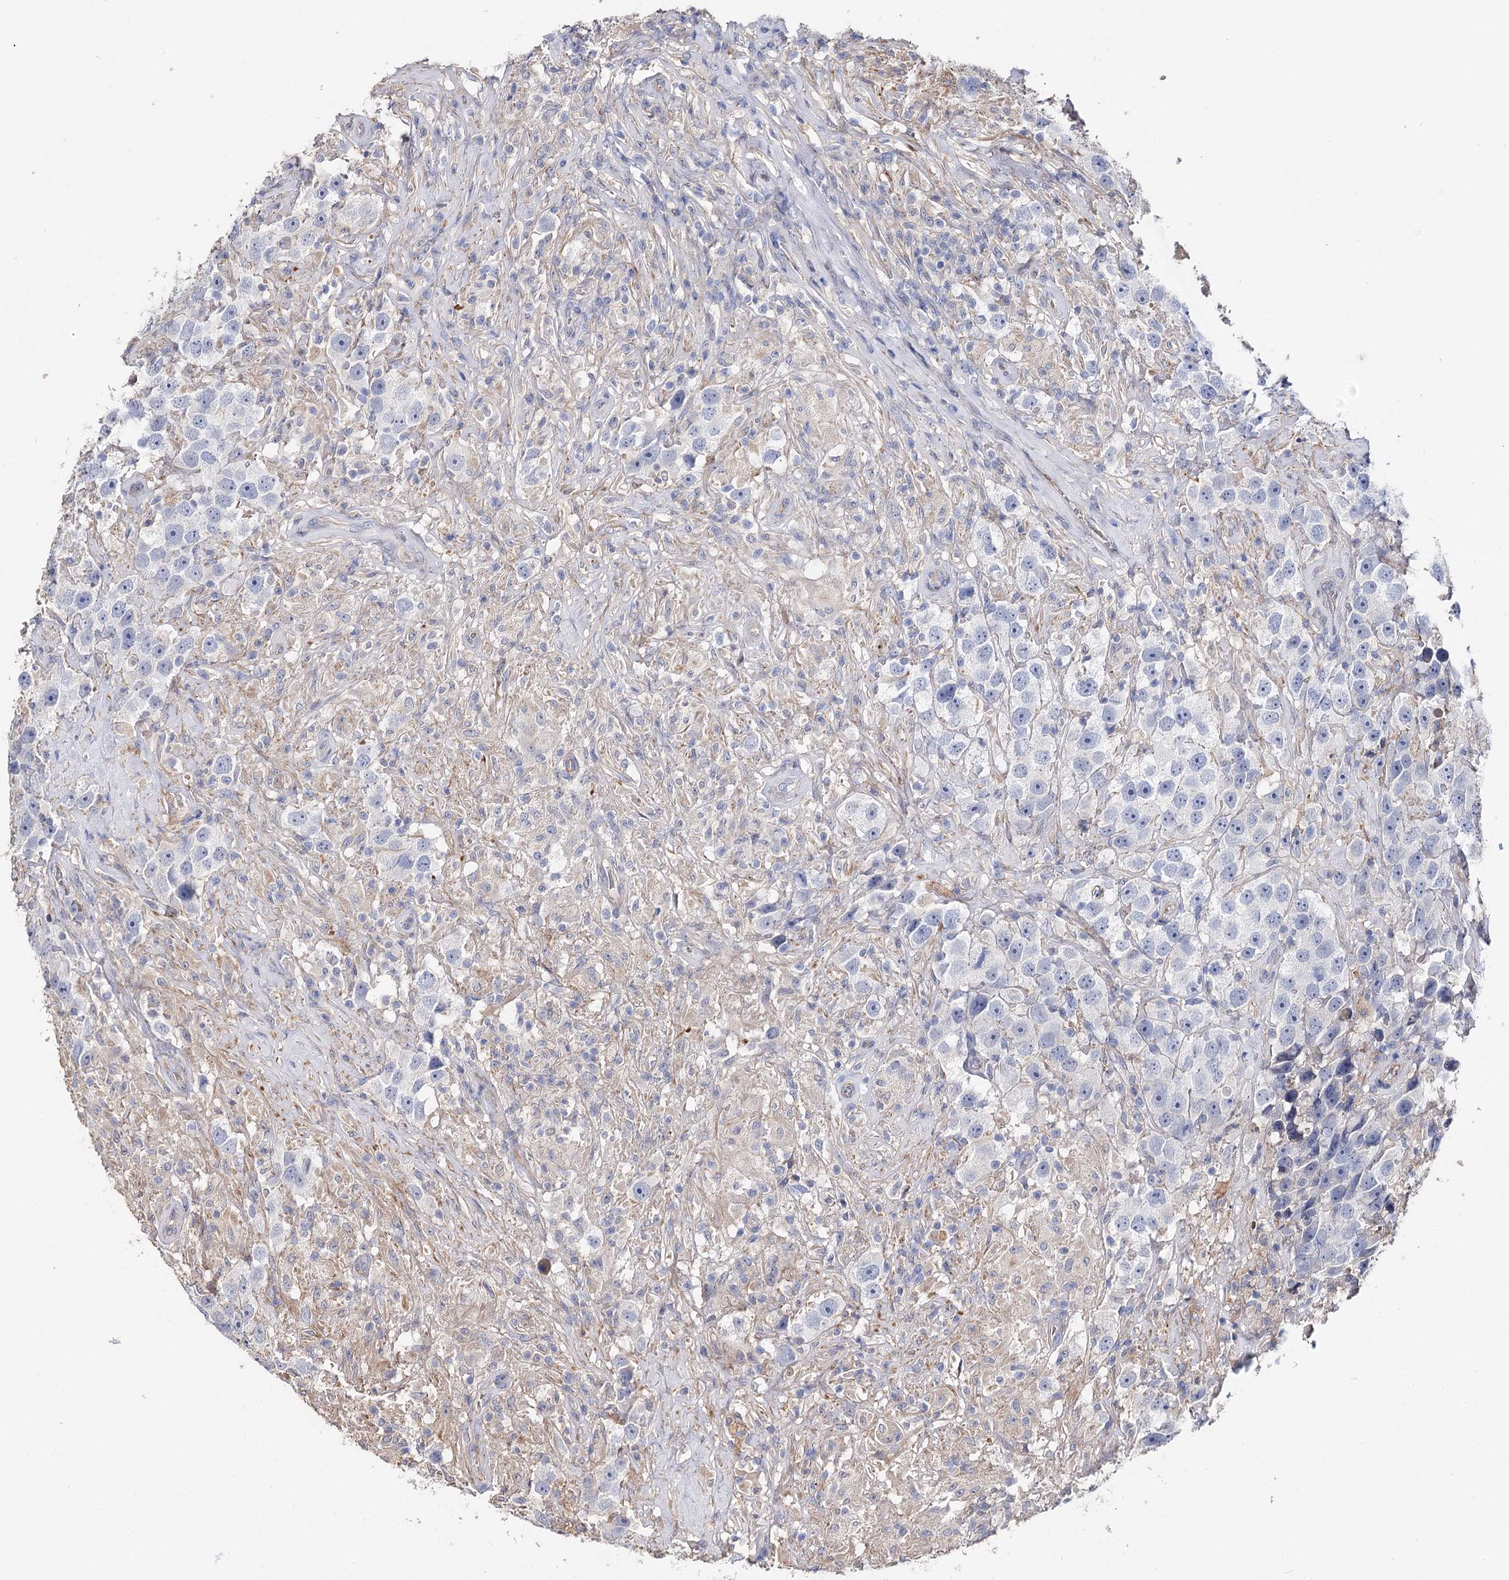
{"staining": {"intensity": "negative", "quantity": "none", "location": "none"}, "tissue": "testis cancer", "cell_type": "Tumor cells", "image_type": "cancer", "snomed": [{"axis": "morphology", "description": "Seminoma, NOS"}, {"axis": "topography", "description": "Testis"}], "caption": "A high-resolution photomicrograph shows immunohistochemistry staining of testis cancer, which shows no significant positivity in tumor cells. (Brightfield microscopy of DAB immunohistochemistry (IHC) at high magnification).", "gene": "EPYC", "patient": {"sex": "male", "age": 49}}